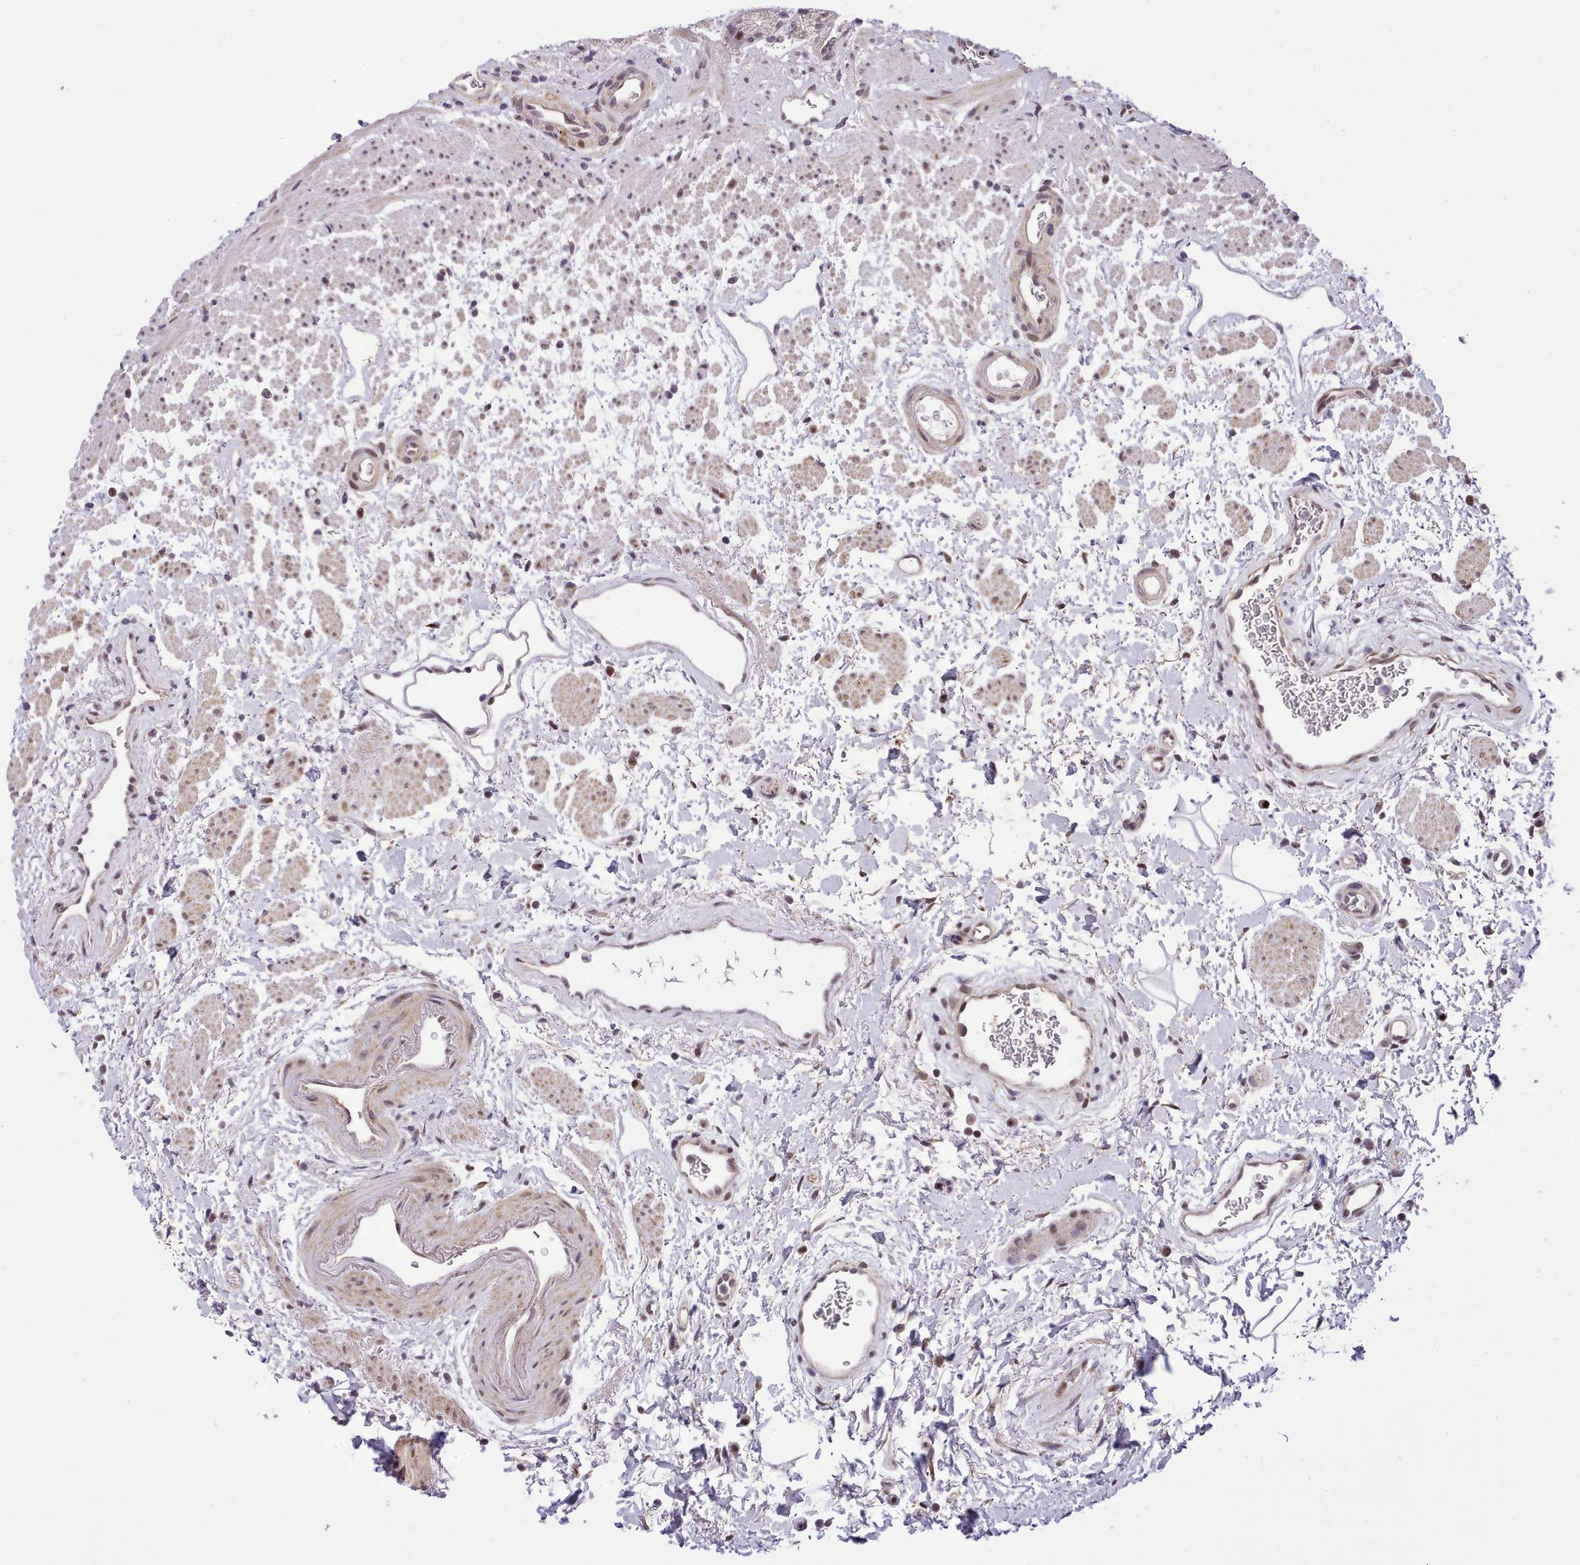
{"staining": {"intensity": "moderate", "quantity": "25%-75%", "location": "cytoplasmic/membranous,nuclear"}, "tissue": "stomach", "cell_type": "Glandular cells", "image_type": "normal", "snomed": [{"axis": "morphology", "description": "Normal tissue, NOS"}, {"axis": "topography", "description": "Stomach"}], "caption": "Immunohistochemistry (IHC) histopathology image of normal stomach stained for a protein (brown), which demonstrates medium levels of moderate cytoplasmic/membranous,nuclear staining in about 25%-75% of glandular cells.", "gene": "HOXB7", "patient": {"sex": "male", "age": 63}}